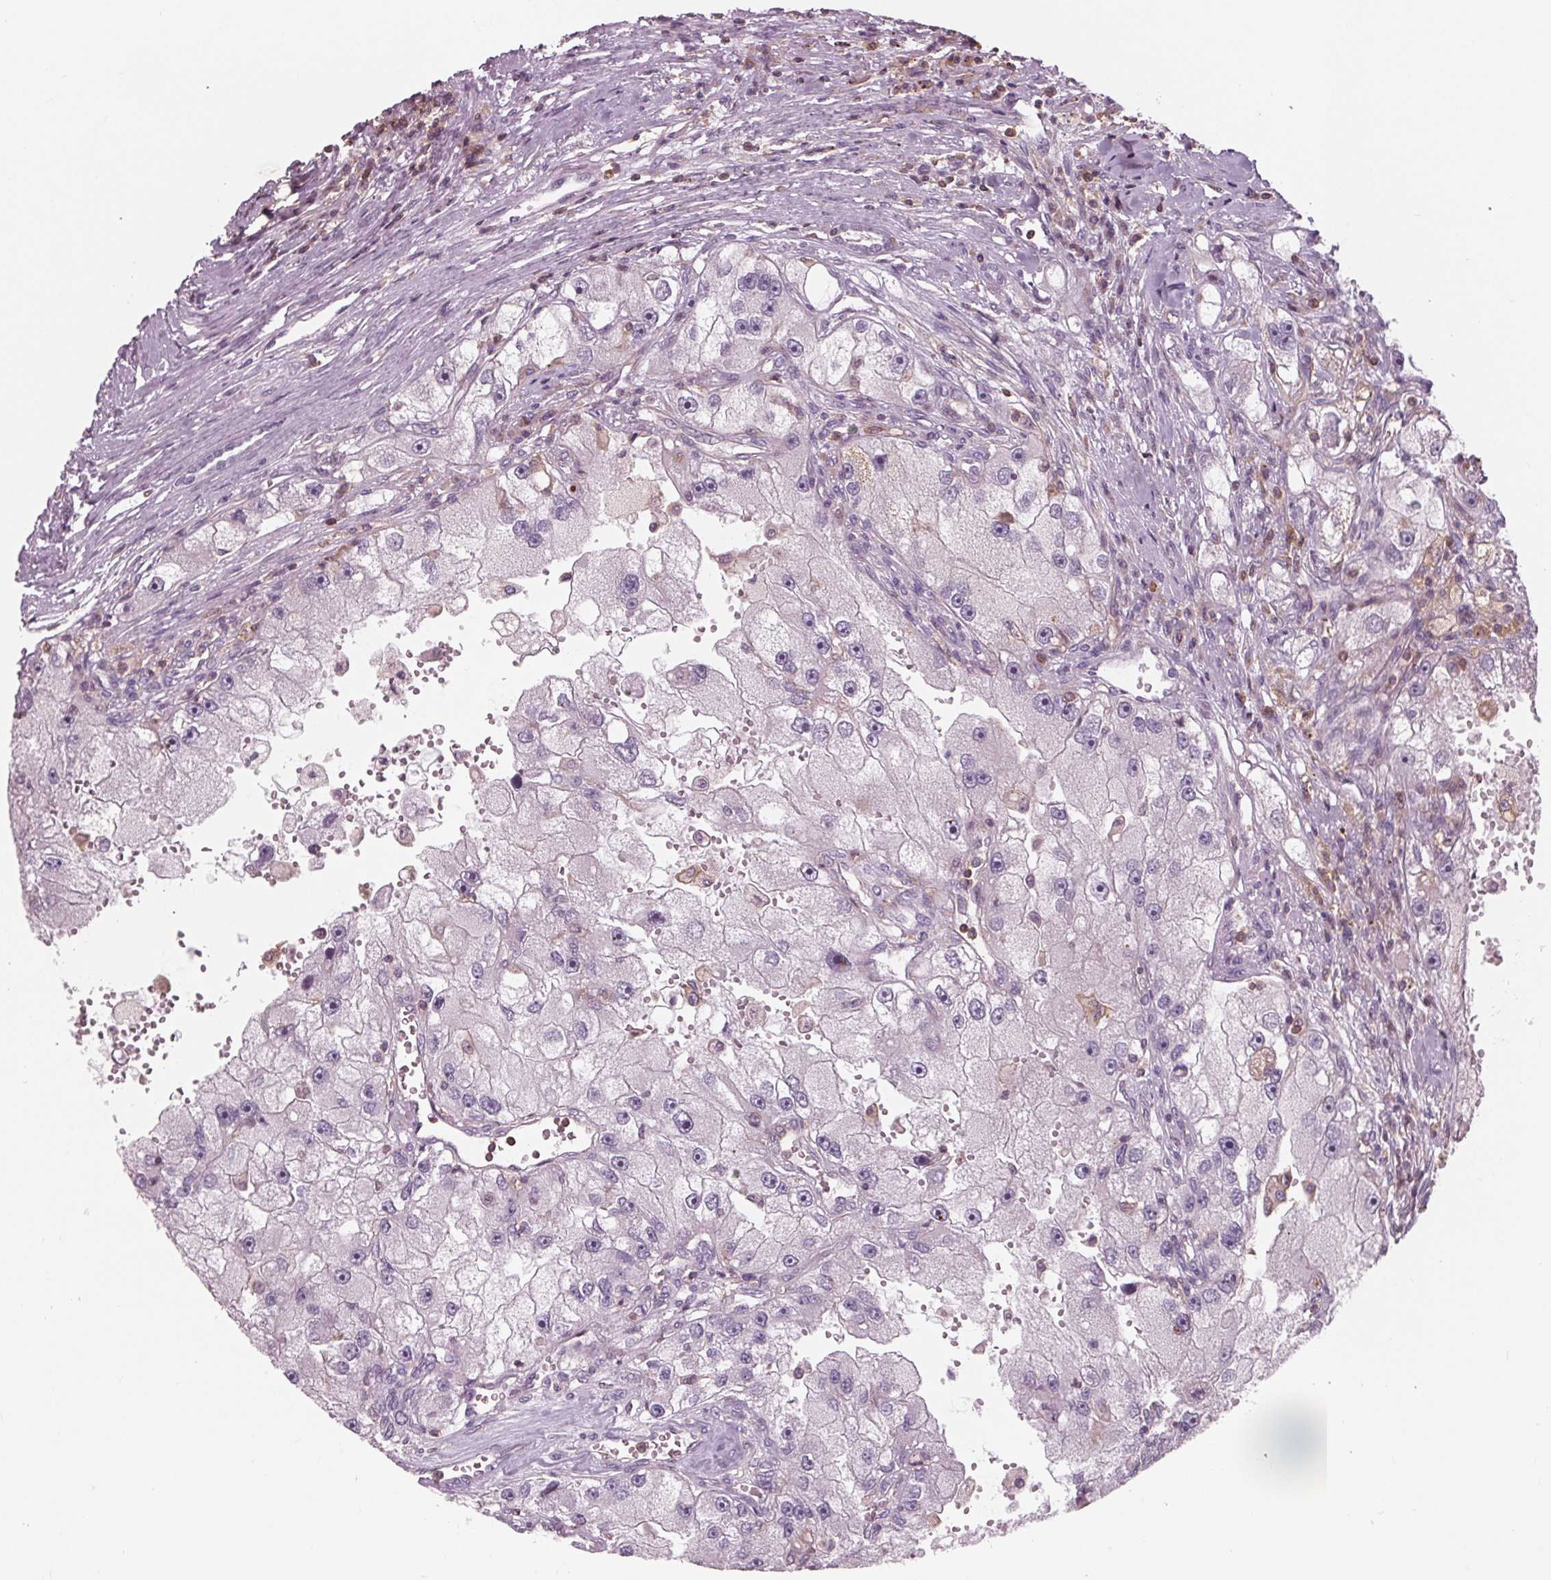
{"staining": {"intensity": "negative", "quantity": "none", "location": "none"}, "tissue": "renal cancer", "cell_type": "Tumor cells", "image_type": "cancer", "snomed": [{"axis": "morphology", "description": "Adenocarcinoma, NOS"}, {"axis": "topography", "description": "Kidney"}], "caption": "Immunohistochemistry of human renal cancer displays no staining in tumor cells.", "gene": "ARHGAP25", "patient": {"sex": "male", "age": 63}}